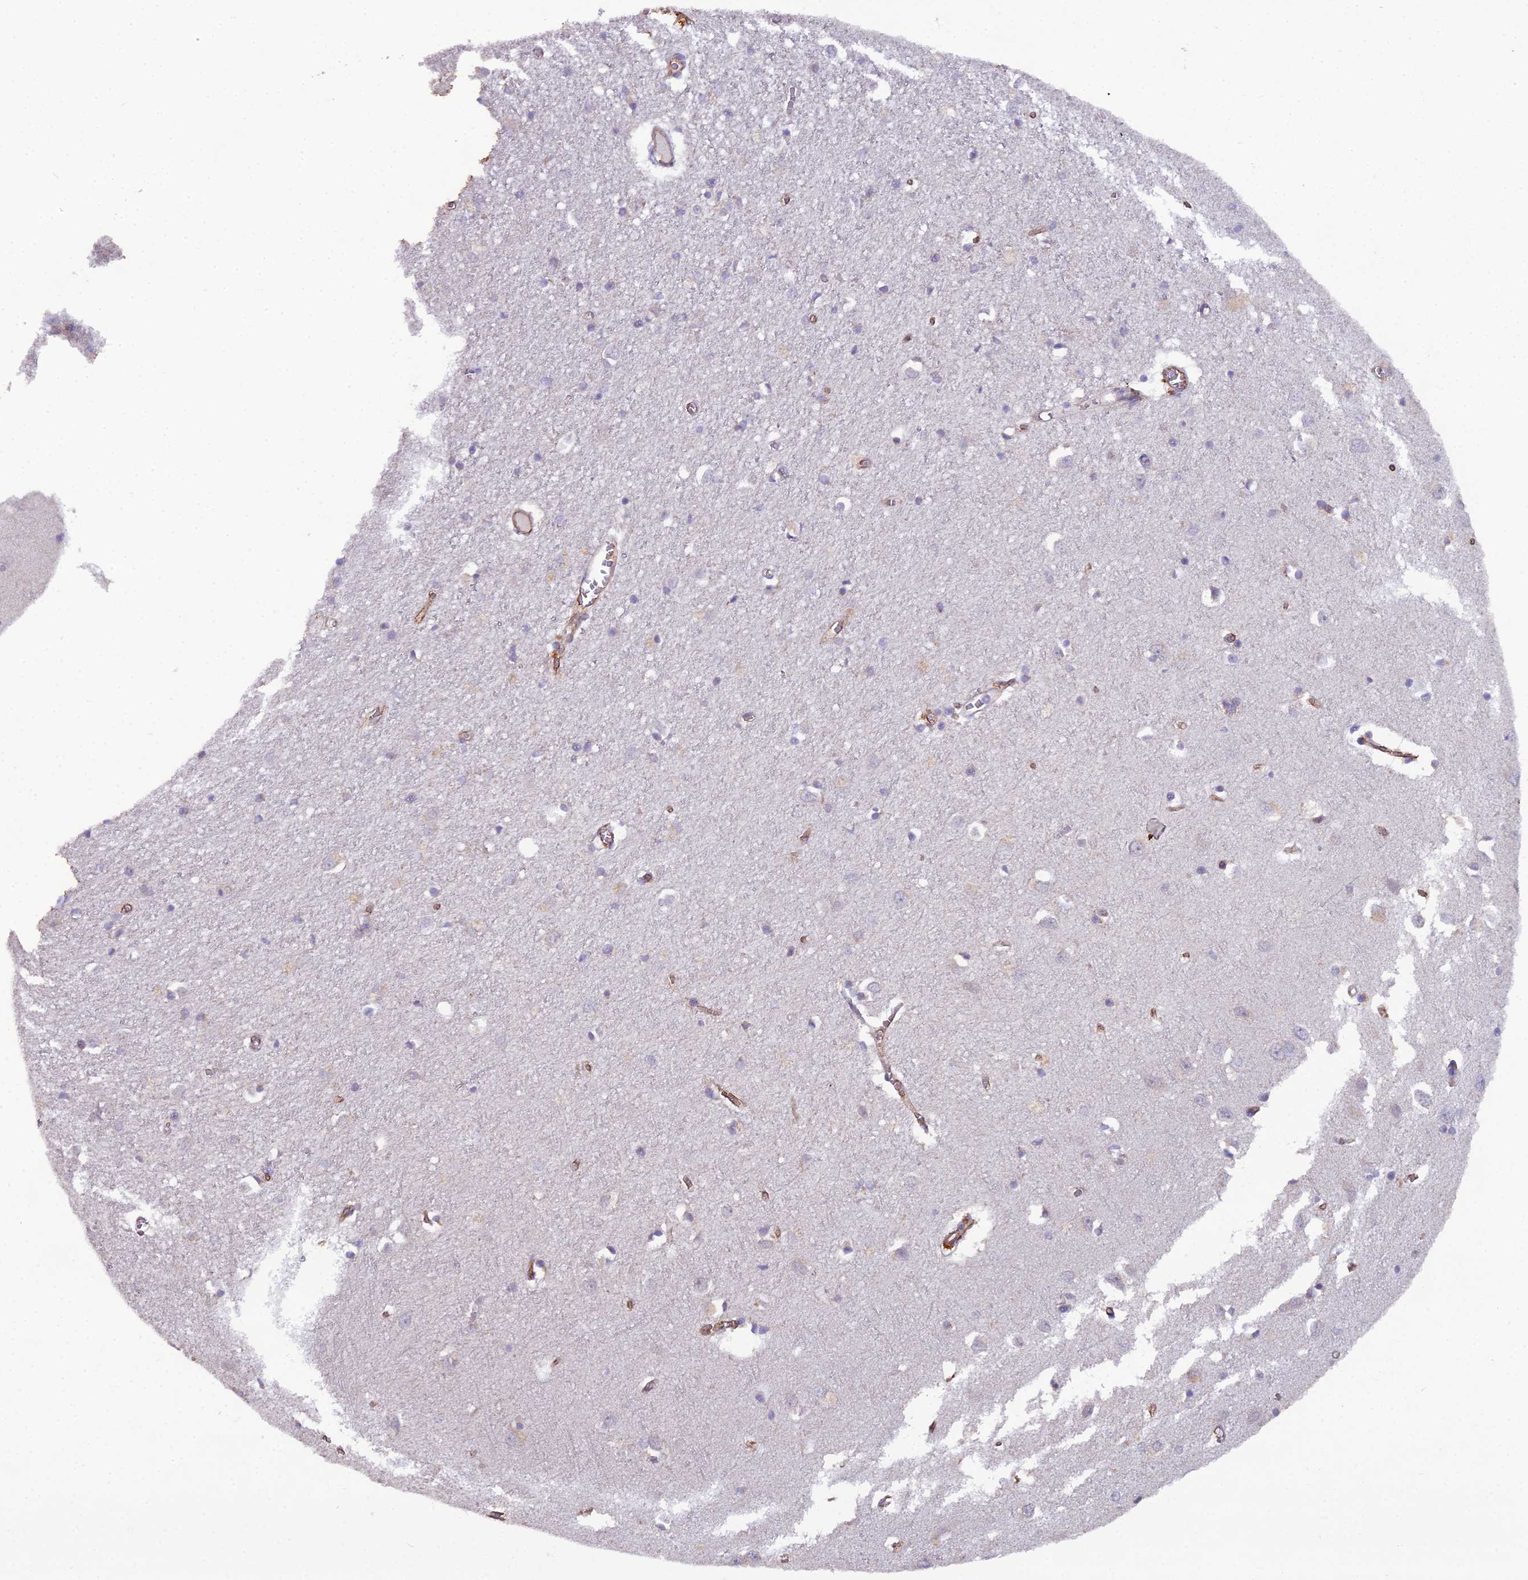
{"staining": {"intensity": "moderate", "quantity": ">75%", "location": "cytoplasmic/membranous"}, "tissue": "cerebral cortex", "cell_type": "Endothelial cells", "image_type": "normal", "snomed": [{"axis": "morphology", "description": "Normal tissue, NOS"}, {"axis": "topography", "description": "Cerebral cortex"}], "caption": "A photomicrograph of human cerebral cortex stained for a protein reveals moderate cytoplasmic/membranous brown staining in endothelial cells. Nuclei are stained in blue.", "gene": "CFAP47", "patient": {"sex": "female", "age": 64}}